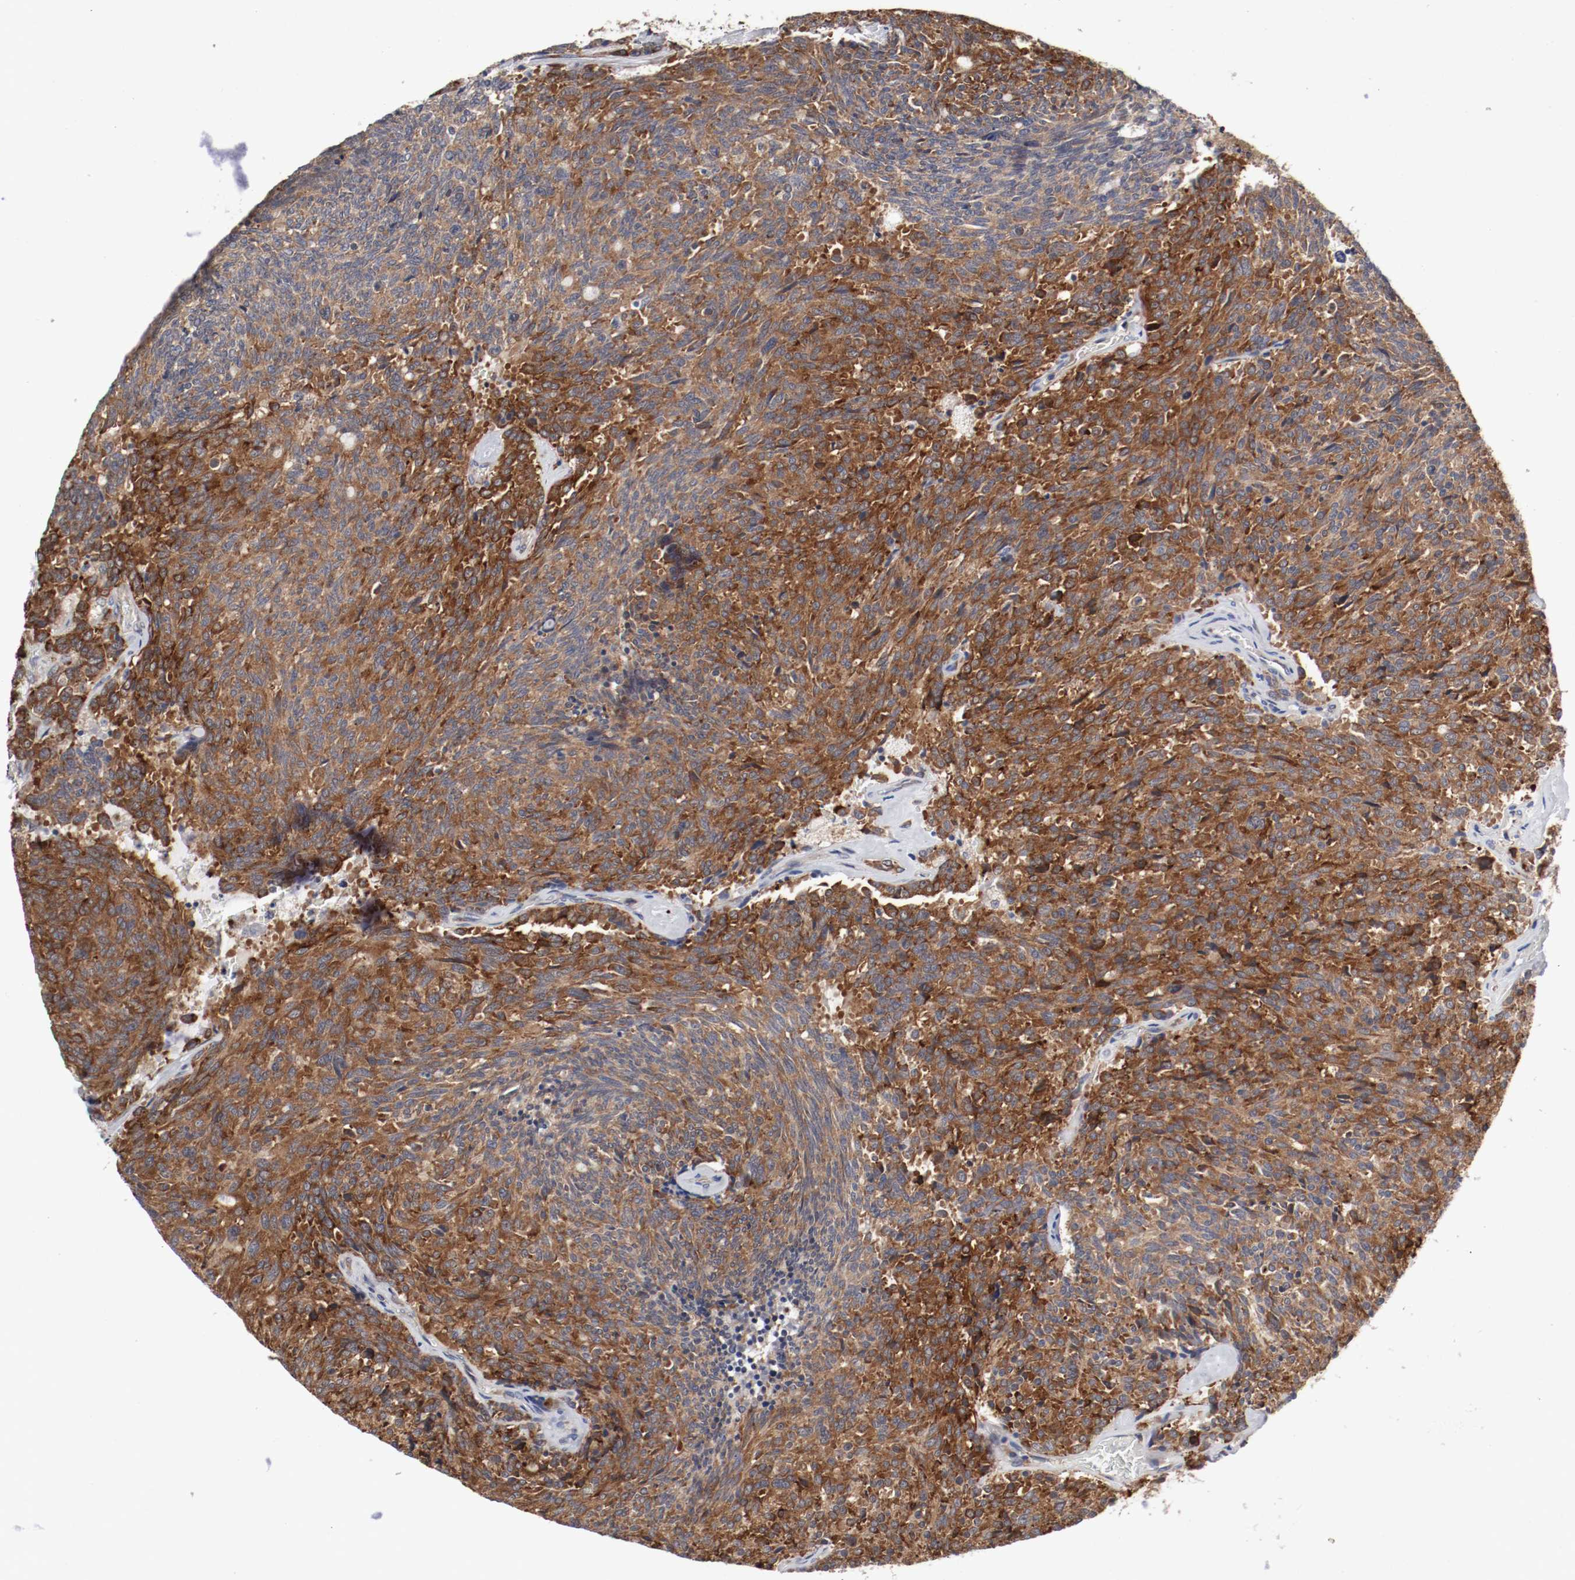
{"staining": {"intensity": "strong", "quantity": ">75%", "location": "cytoplasmic/membranous"}, "tissue": "carcinoid", "cell_type": "Tumor cells", "image_type": "cancer", "snomed": [{"axis": "morphology", "description": "Carcinoid, malignant, NOS"}, {"axis": "topography", "description": "Pancreas"}], "caption": "A photomicrograph of carcinoid stained for a protein shows strong cytoplasmic/membranous brown staining in tumor cells.", "gene": "FKBP3", "patient": {"sex": "female", "age": 54}}